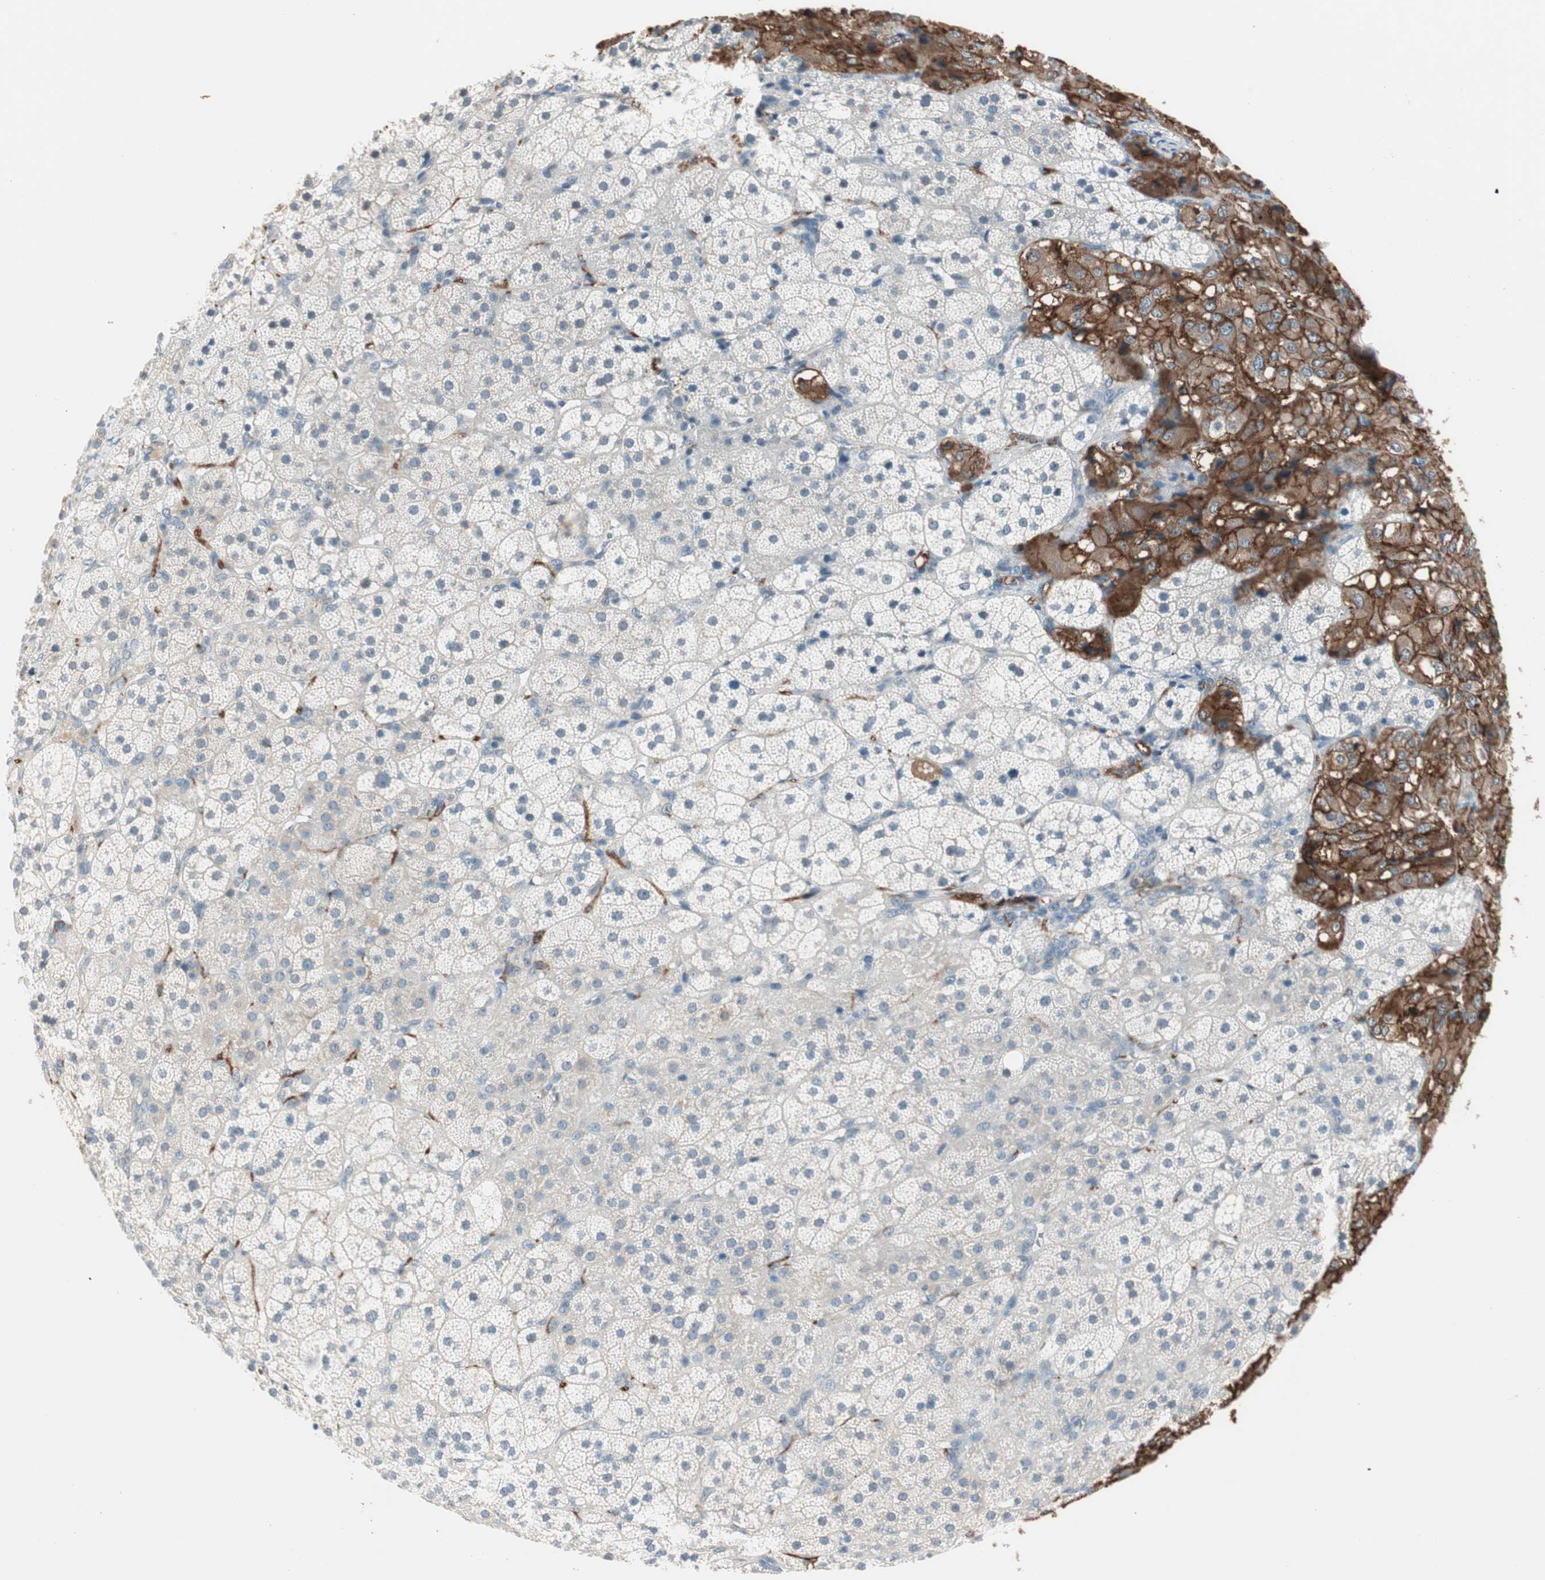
{"staining": {"intensity": "negative", "quantity": "none", "location": "none"}, "tissue": "adrenal gland", "cell_type": "Glandular cells", "image_type": "normal", "snomed": [{"axis": "morphology", "description": "Normal tissue, NOS"}, {"axis": "topography", "description": "Adrenal gland"}], "caption": "IHC image of benign adrenal gland: human adrenal gland stained with DAB (3,3'-diaminobenzidine) exhibits no significant protein staining in glandular cells.", "gene": "GNAO1", "patient": {"sex": "female", "age": 44}}